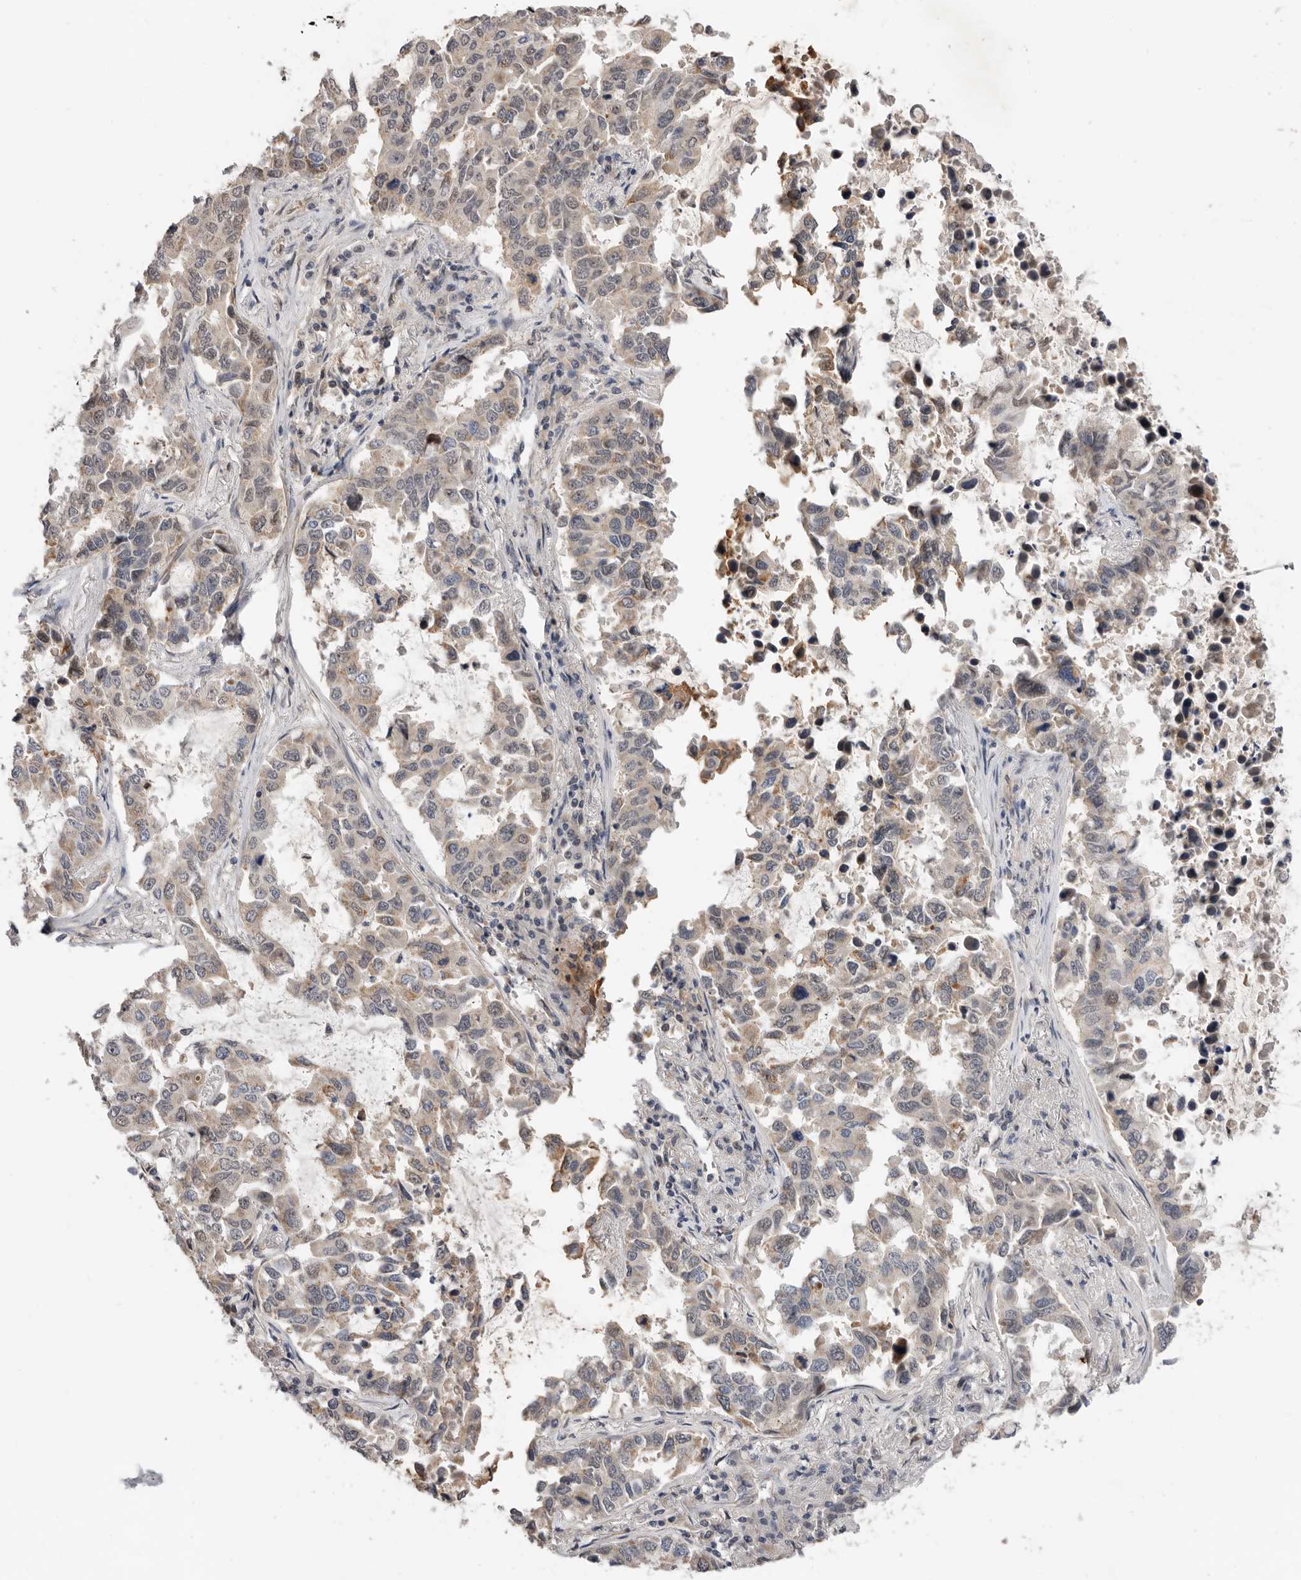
{"staining": {"intensity": "weak", "quantity": "25%-75%", "location": "cytoplasmic/membranous"}, "tissue": "lung cancer", "cell_type": "Tumor cells", "image_type": "cancer", "snomed": [{"axis": "morphology", "description": "Adenocarcinoma, NOS"}, {"axis": "topography", "description": "Lung"}], "caption": "A high-resolution micrograph shows IHC staining of lung cancer, which displays weak cytoplasmic/membranous staining in about 25%-75% of tumor cells.", "gene": "BRCA2", "patient": {"sex": "male", "age": 64}}